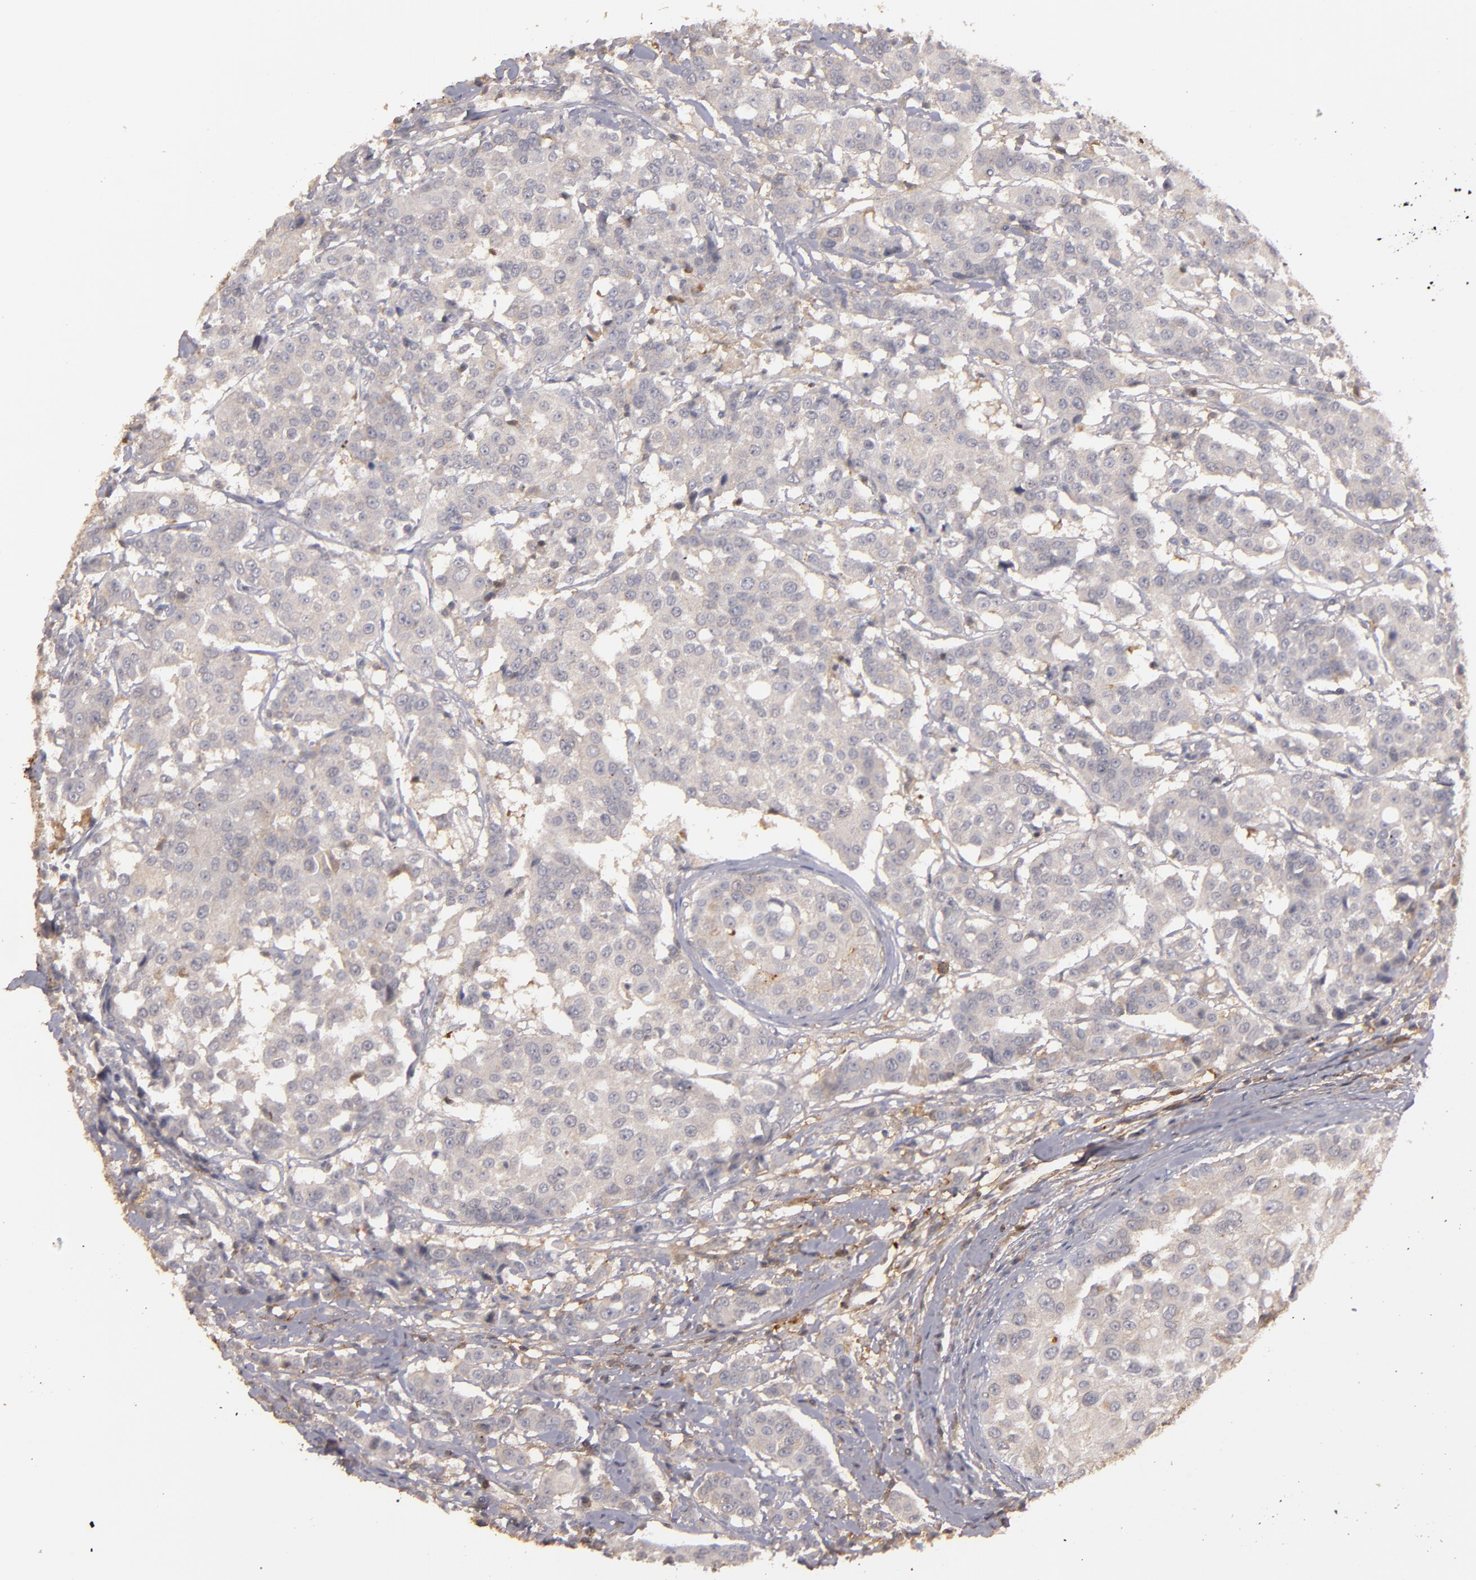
{"staining": {"intensity": "negative", "quantity": "none", "location": "none"}, "tissue": "breast cancer", "cell_type": "Tumor cells", "image_type": "cancer", "snomed": [{"axis": "morphology", "description": "Duct carcinoma"}, {"axis": "topography", "description": "Breast"}], "caption": "An immunohistochemistry (IHC) image of breast cancer (intraductal carcinoma) is shown. There is no staining in tumor cells of breast cancer (intraductal carcinoma).", "gene": "MBL2", "patient": {"sex": "female", "age": 27}}